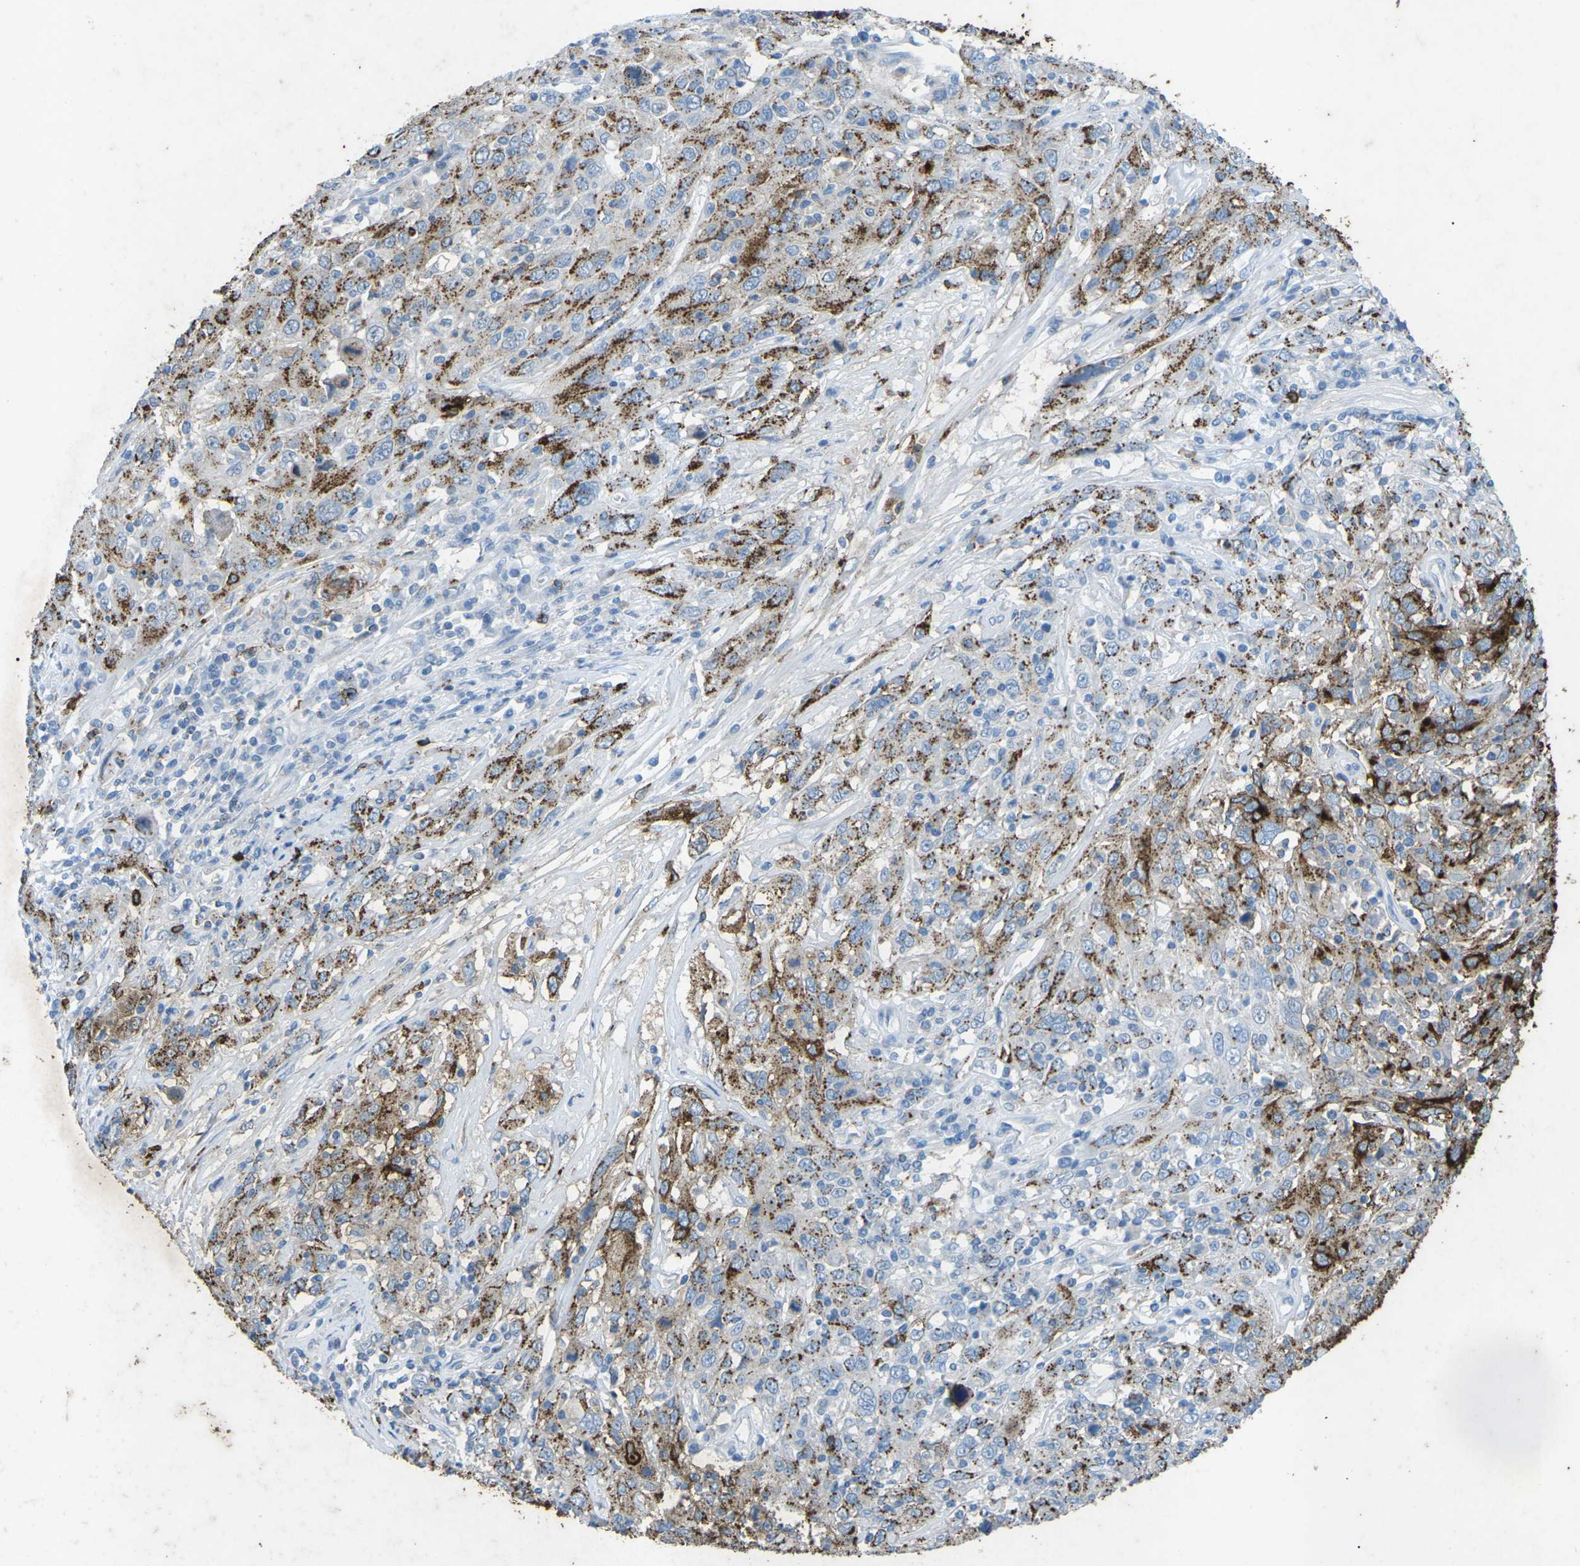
{"staining": {"intensity": "moderate", "quantity": "25%-75%", "location": "cytoplasmic/membranous"}, "tissue": "cervical cancer", "cell_type": "Tumor cells", "image_type": "cancer", "snomed": [{"axis": "morphology", "description": "Squamous cell carcinoma, NOS"}, {"axis": "topography", "description": "Cervix"}], "caption": "There is medium levels of moderate cytoplasmic/membranous staining in tumor cells of cervical cancer (squamous cell carcinoma), as demonstrated by immunohistochemical staining (brown color).", "gene": "CTAGE1", "patient": {"sex": "female", "age": 46}}